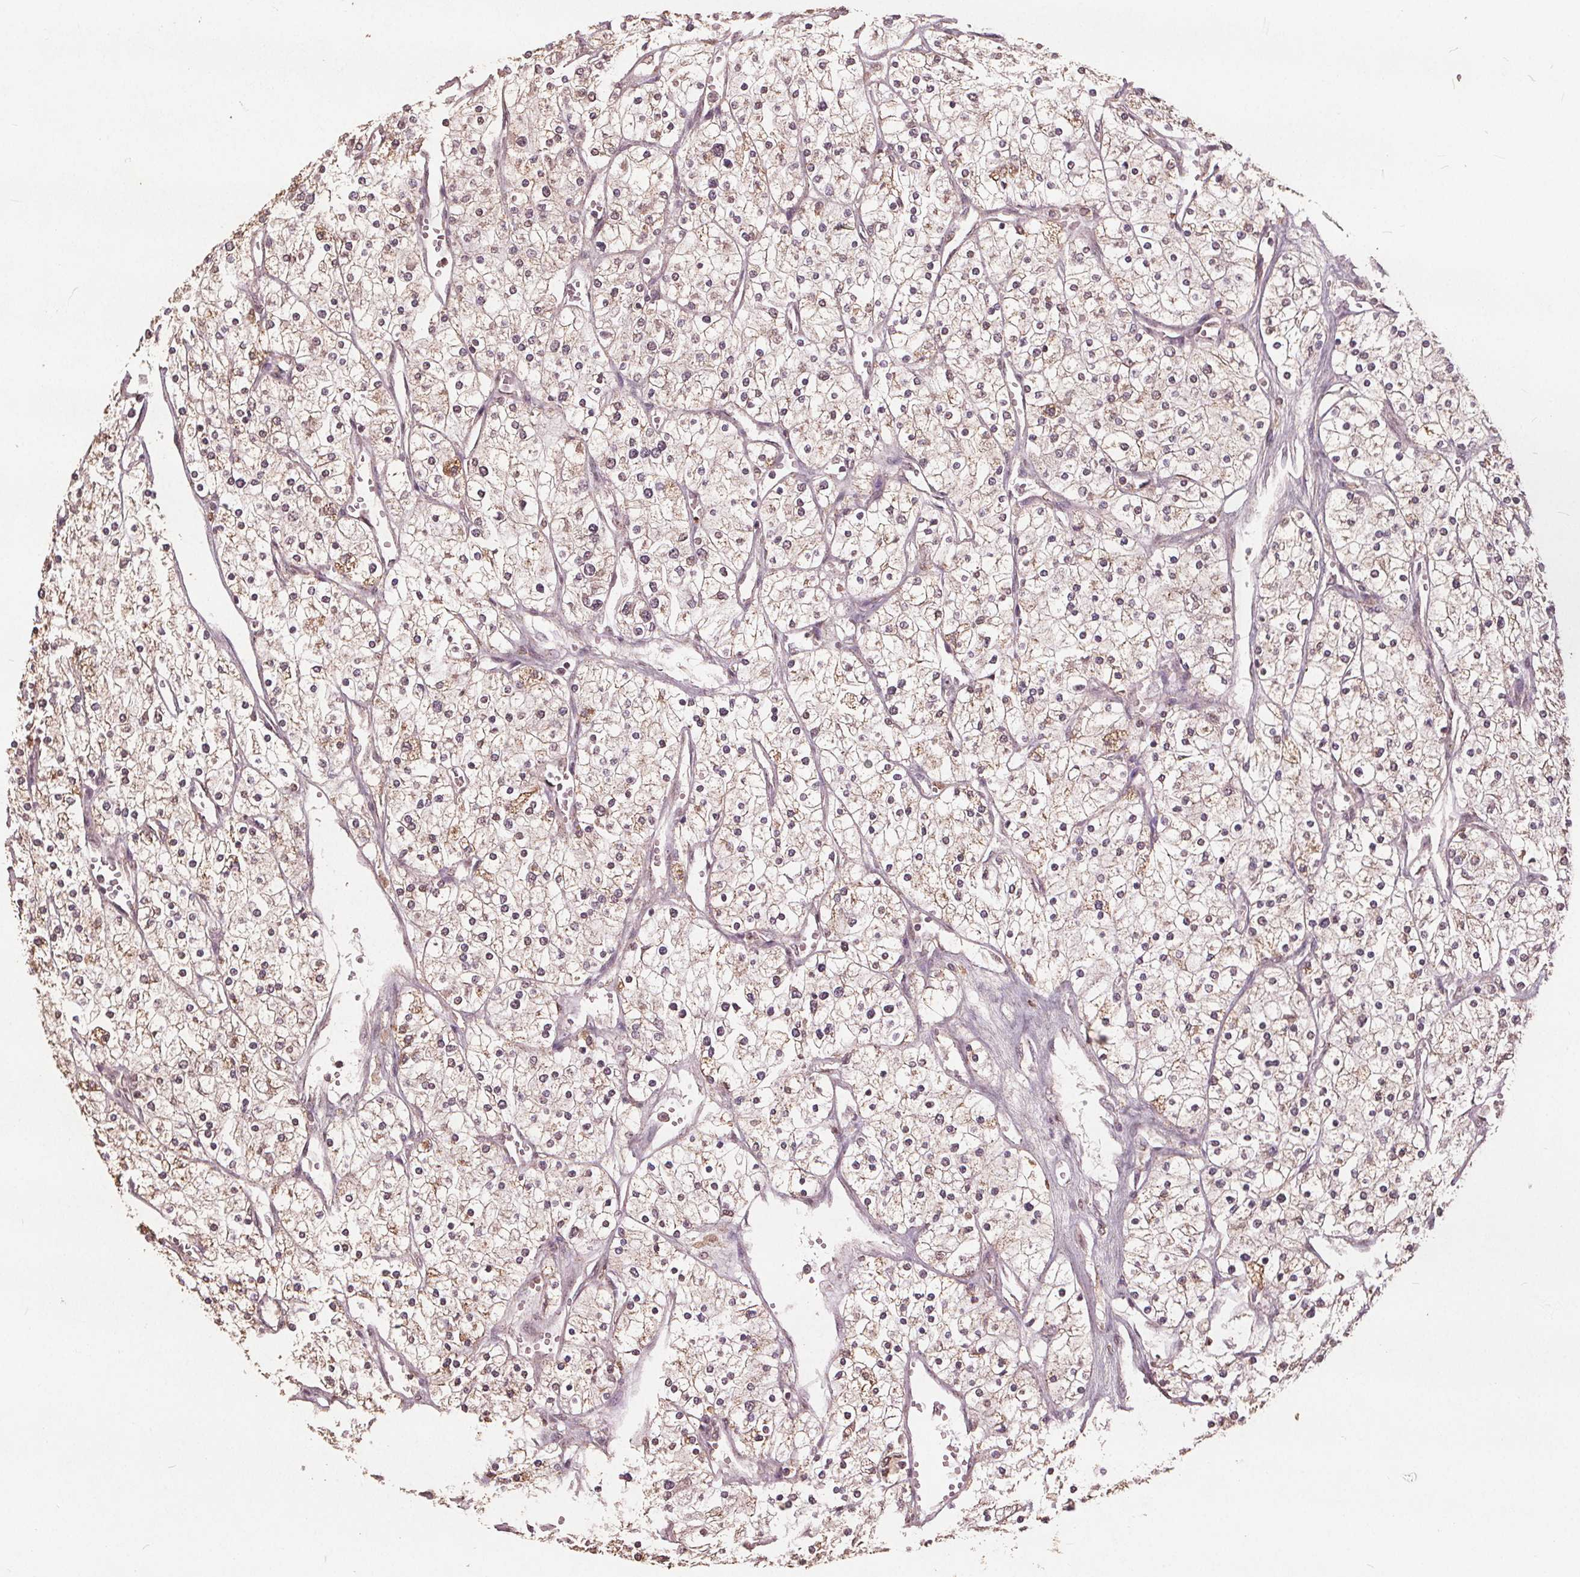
{"staining": {"intensity": "weak", "quantity": "<25%", "location": "nuclear"}, "tissue": "renal cancer", "cell_type": "Tumor cells", "image_type": "cancer", "snomed": [{"axis": "morphology", "description": "Adenocarcinoma, NOS"}, {"axis": "topography", "description": "Kidney"}], "caption": "Micrograph shows no significant protein positivity in tumor cells of renal cancer. Nuclei are stained in blue.", "gene": "DSG3", "patient": {"sex": "male", "age": 80}}